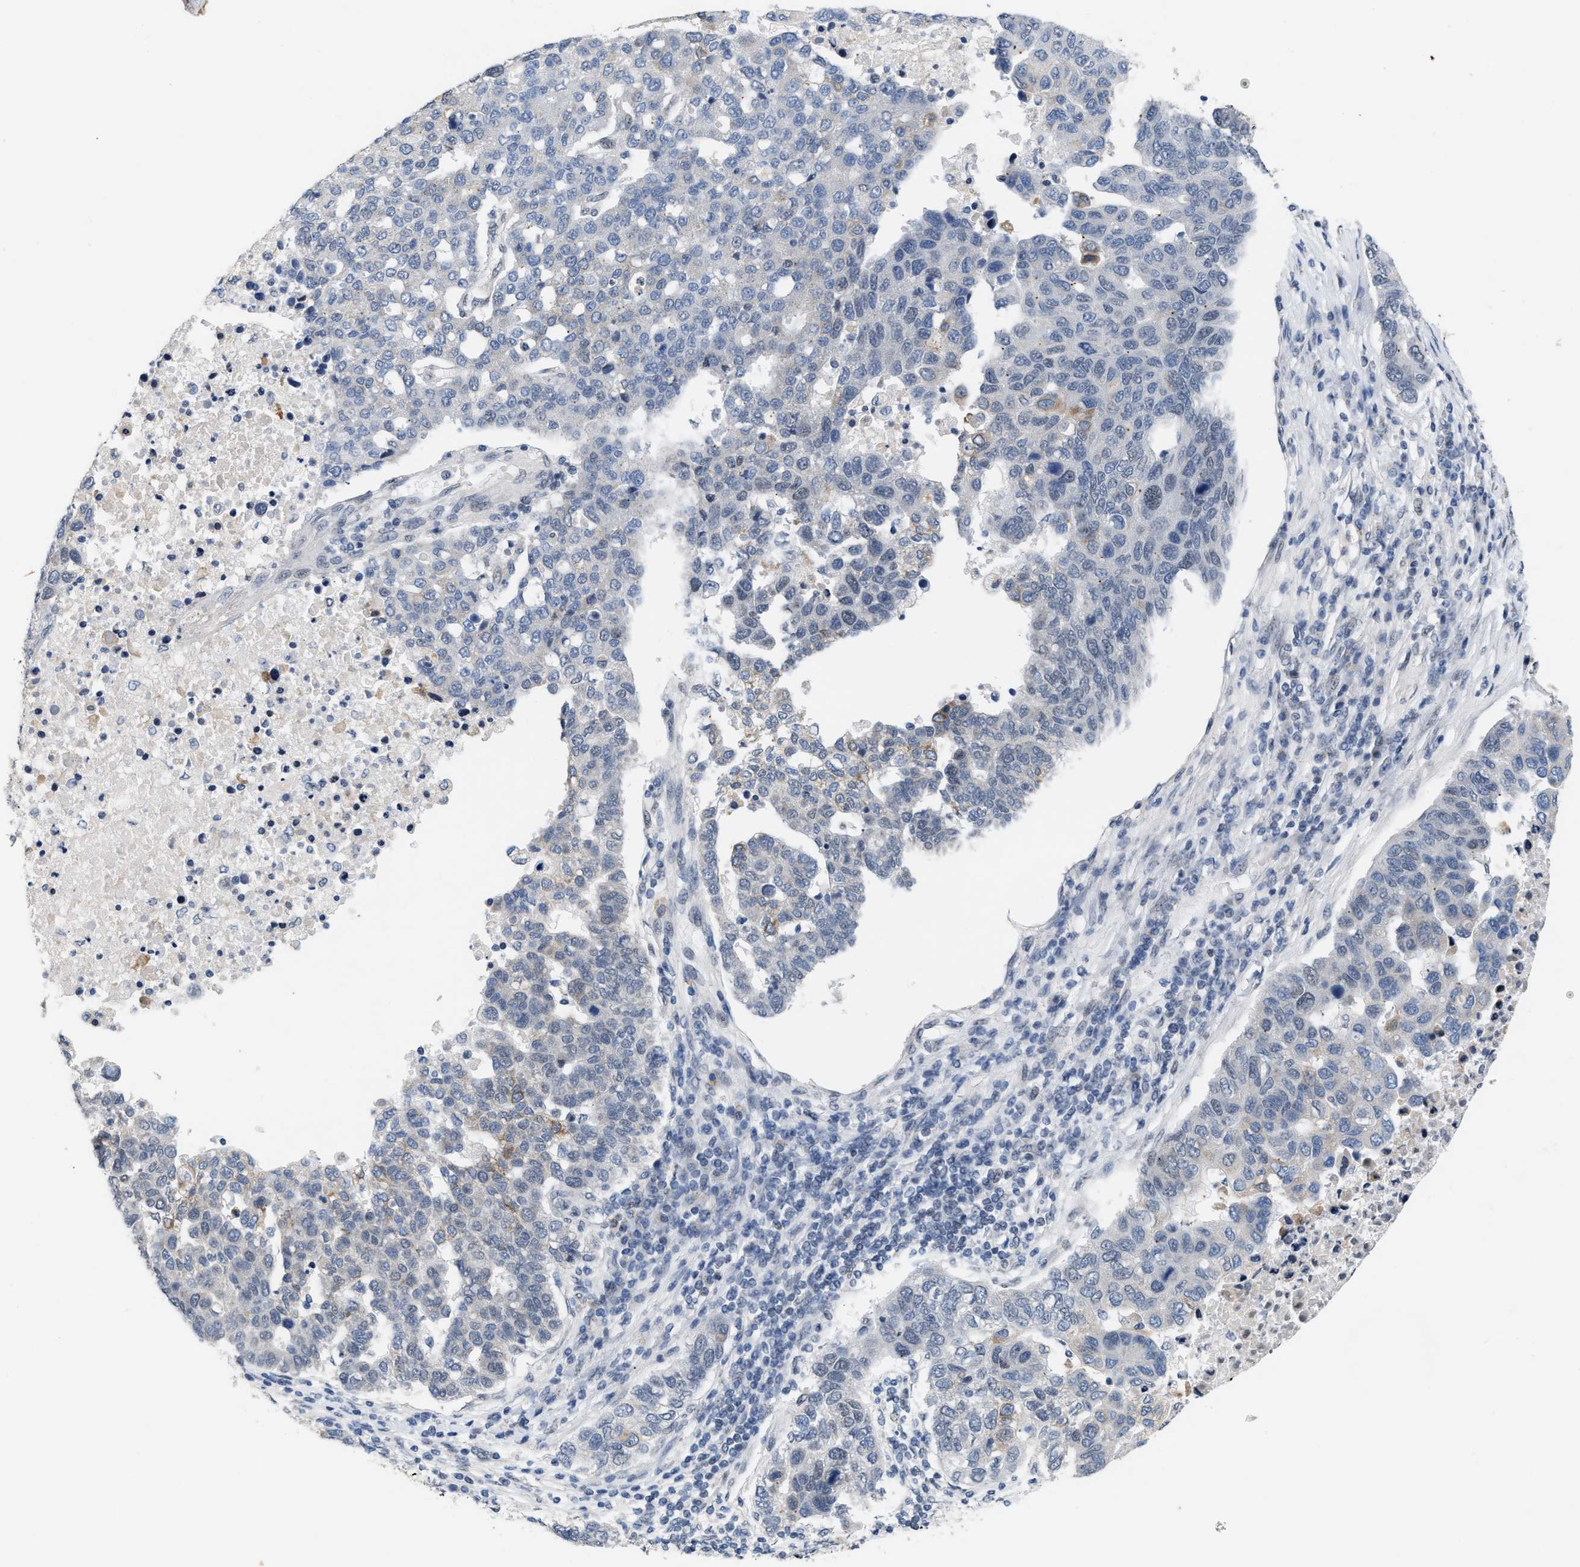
{"staining": {"intensity": "moderate", "quantity": "<25%", "location": "cytoplasmic/membranous,nuclear"}, "tissue": "pancreatic cancer", "cell_type": "Tumor cells", "image_type": "cancer", "snomed": [{"axis": "morphology", "description": "Adenocarcinoma, NOS"}, {"axis": "topography", "description": "Pancreas"}], "caption": "Immunohistochemical staining of human pancreatic cancer displays low levels of moderate cytoplasmic/membranous and nuclear expression in about <25% of tumor cells.", "gene": "TXNRD3", "patient": {"sex": "female", "age": 61}}